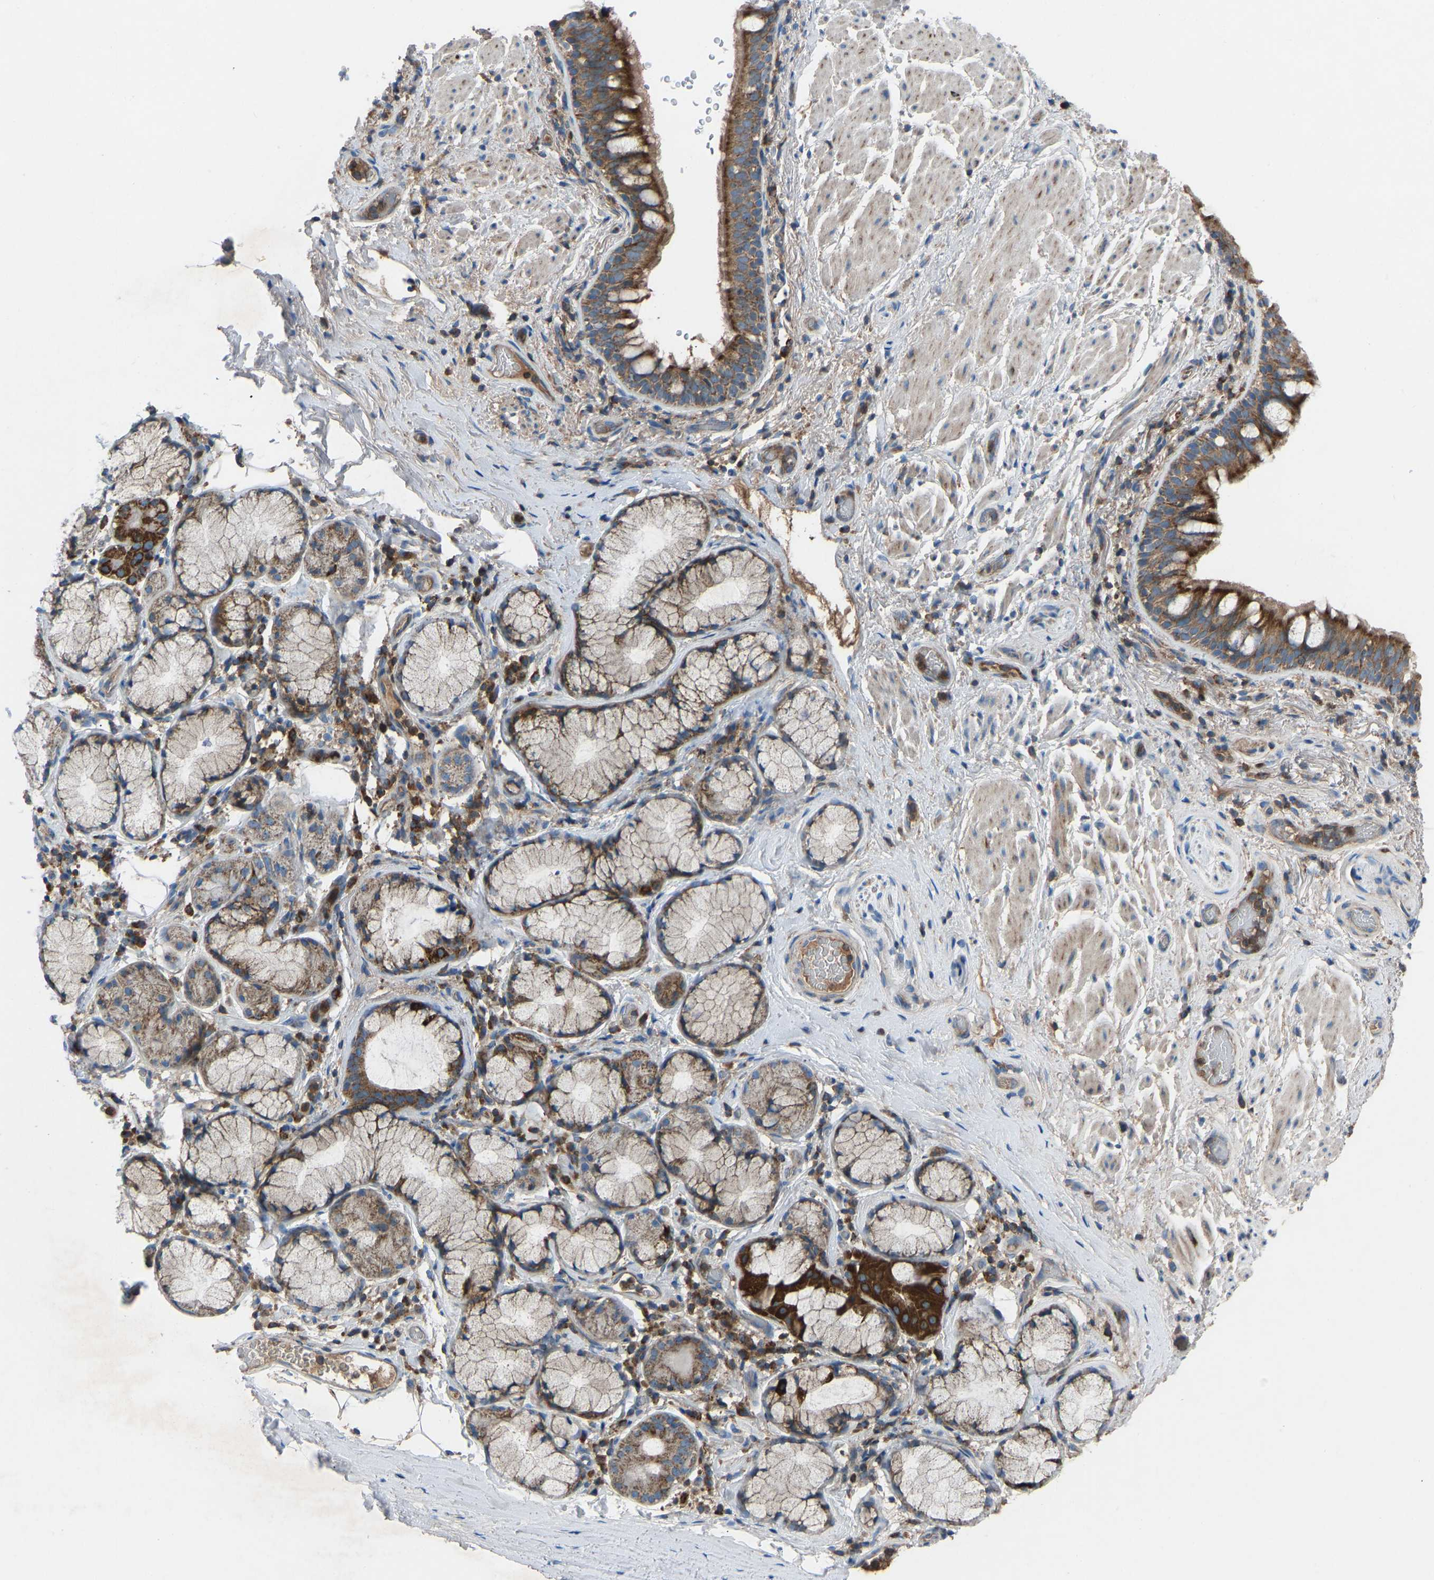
{"staining": {"intensity": "strong", "quantity": ">75%", "location": "cytoplasmic/membranous"}, "tissue": "bronchus", "cell_type": "Respiratory epithelial cells", "image_type": "normal", "snomed": [{"axis": "morphology", "description": "Normal tissue, NOS"}, {"axis": "morphology", "description": "Inflammation, NOS"}, {"axis": "topography", "description": "Cartilage tissue"}, {"axis": "topography", "description": "Bronchus"}], "caption": "Immunohistochemistry (IHC) (DAB) staining of benign human bronchus shows strong cytoplasmic/membranous protein positivity in approximately >75% of respiratory epithelial cells. (IHC, brightfield microscopy, high magnification).", "gene": "GRK6", "patient": {"sex": "male", "age": 77}}